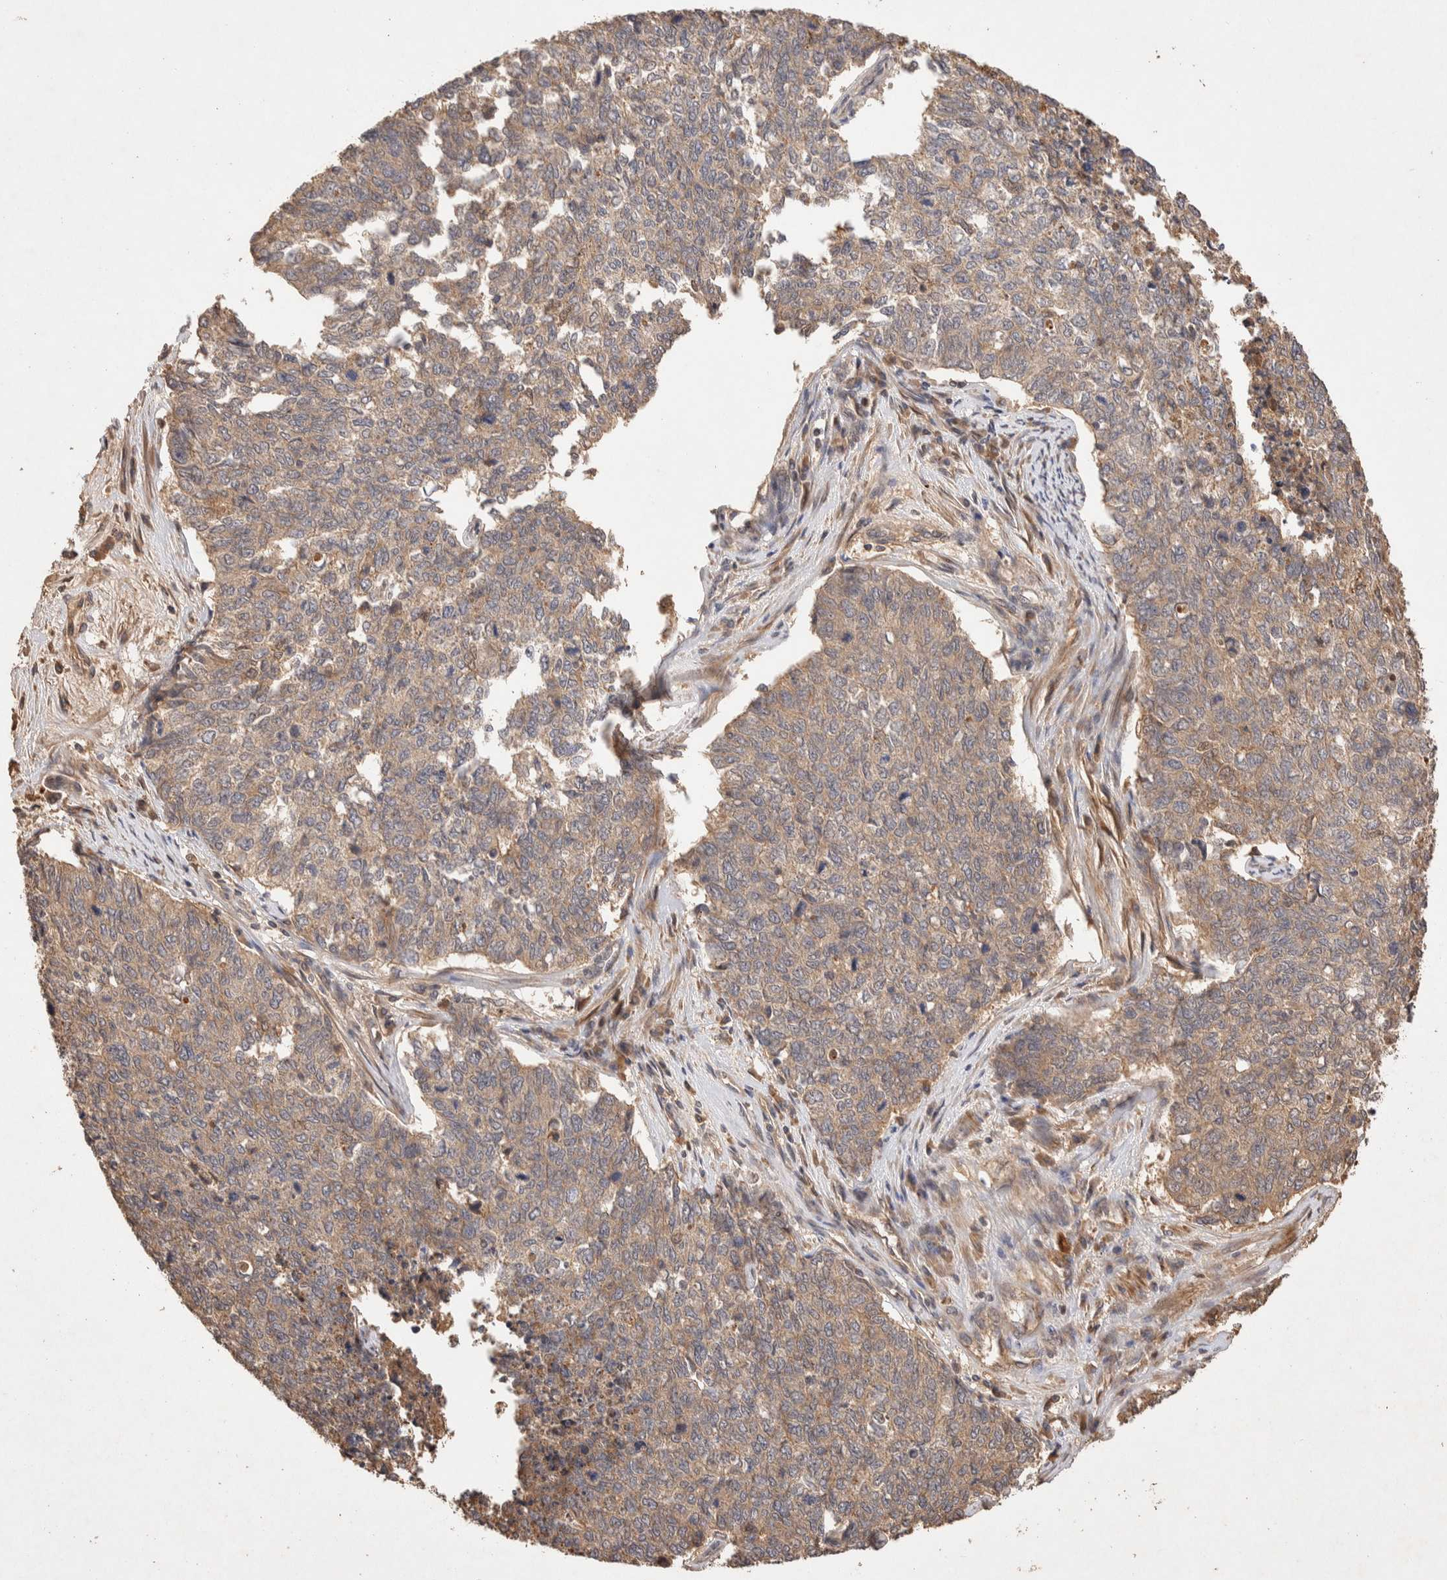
{"staining": {"intensity": "weak", "quantity": ">75%", "location": "cytoplasmic/membranous"}, "tissue": "cervical cancer", "cell_type": "Tumor cells", "image_type": "cancer", "snomed": [{"axis": "morphology", "description": "Squamous cell carcinoma, NOS"}, {"axis": "topography", "description": "Cervix"}], "caption": "Protein staining by immunohistochemistry (IHC) exhibits weak cytoplasmic/membranous staining in about >75% of tumor cells in squamous cell carcinoma (cervical).", "gene": "NSMAF", "patient": {"sex": "female", "age": 63}}